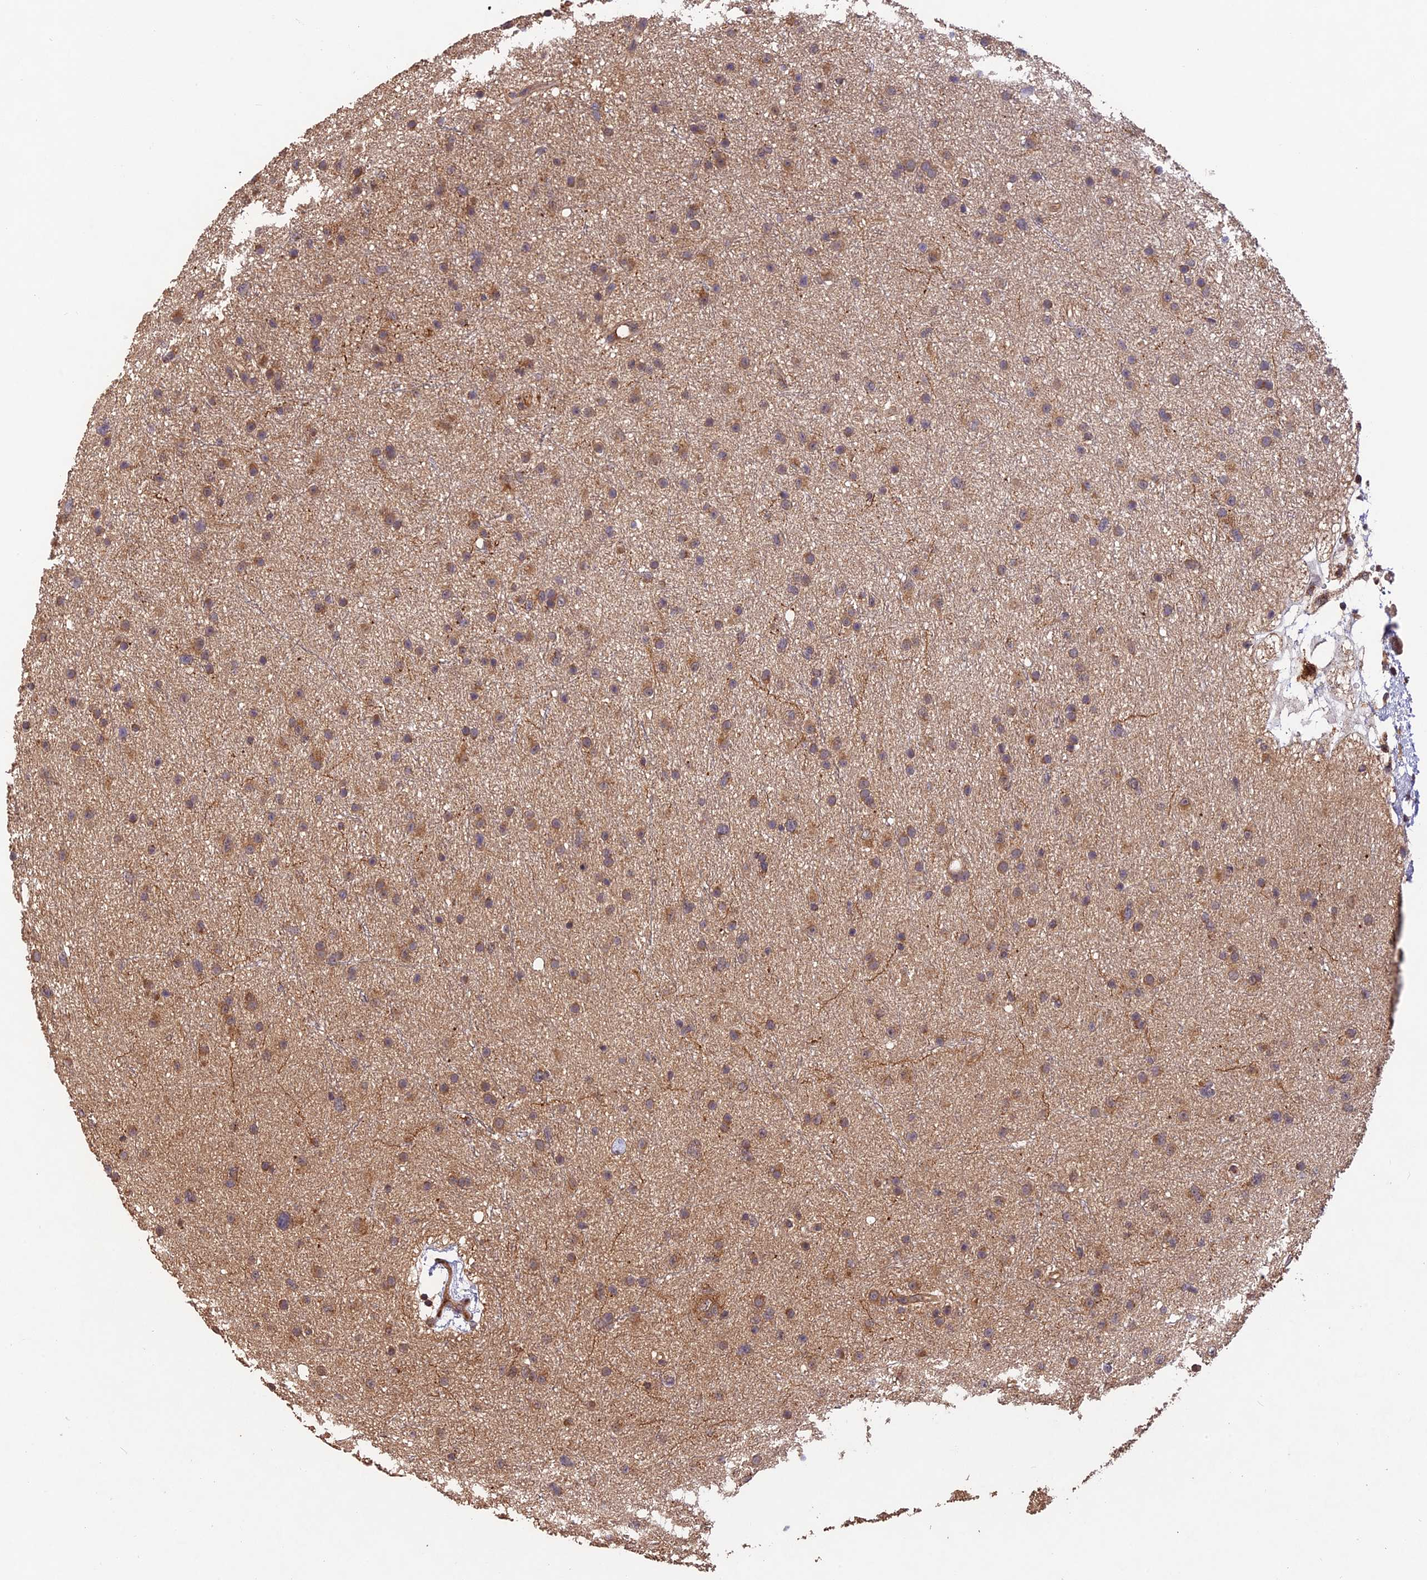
{"staining": {"intensity": "moderate", "quantity": "25%-75%", "location": "cytoplasmic/membranous"}, "tissue": "glioma", "cell_type": "Tumor cells", "image_type": "cancer", "snomed": [{"axis": "morphology", "description": "Glioma, malignant, Low grade"}, {"axis": "topography", "description": "Cerebral cortex"}], "caption": "Malignant glioma (low-grade) was stained to show a protein in brown. There is medium levels of moderate cytoplasmic/membranous positivity in about 25%-75% of tumor cells.", "gene": "MNS1", "patient": {"sex": "female", "age": 39}}